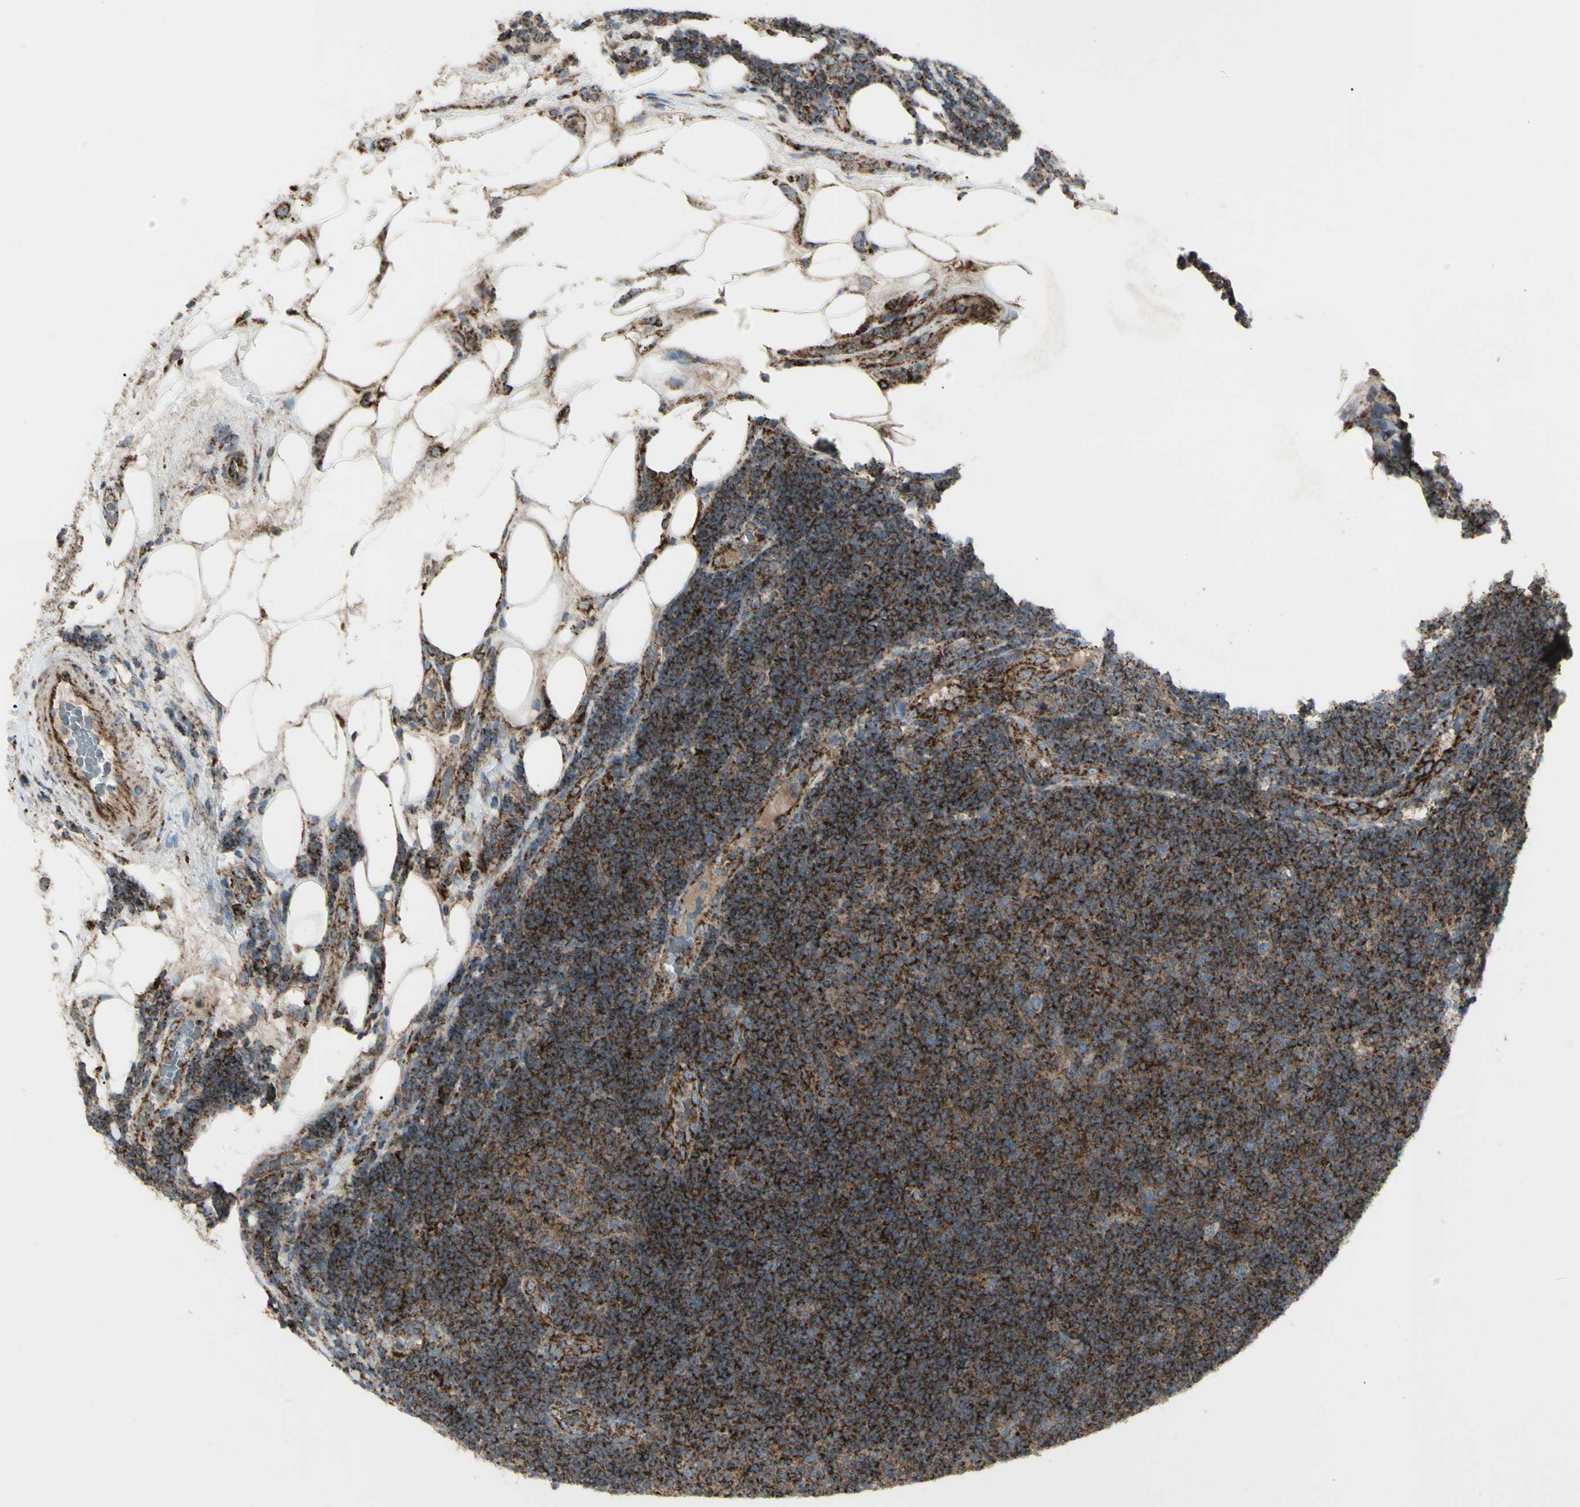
{"staining": {"intensity": "strong", "quantity": ">75%", "location": "cytoplasmic/membranous"}, "tissue": "lymphoma", "cell_type": "Tumor cells", "image_type": "cancer", "snomed": [{"axis": "morphology", "description": "Malignant lymphoma, non-Hodgkin's type, Low grade"}, {"axis": "topography", "description": "Lymph node"}], "caption": "Immunohistochemical staining of low-grade malignant lymphoma, non-Hodgkin's type demonstrates high levels of strong cytoplasmic/membranous positivity in approximately >75% of tumor cells. (IHC, brightfield microscopy, high magnification).", "gene": "CYB5R1", "patient": {"sex": "male", "age": 83}}